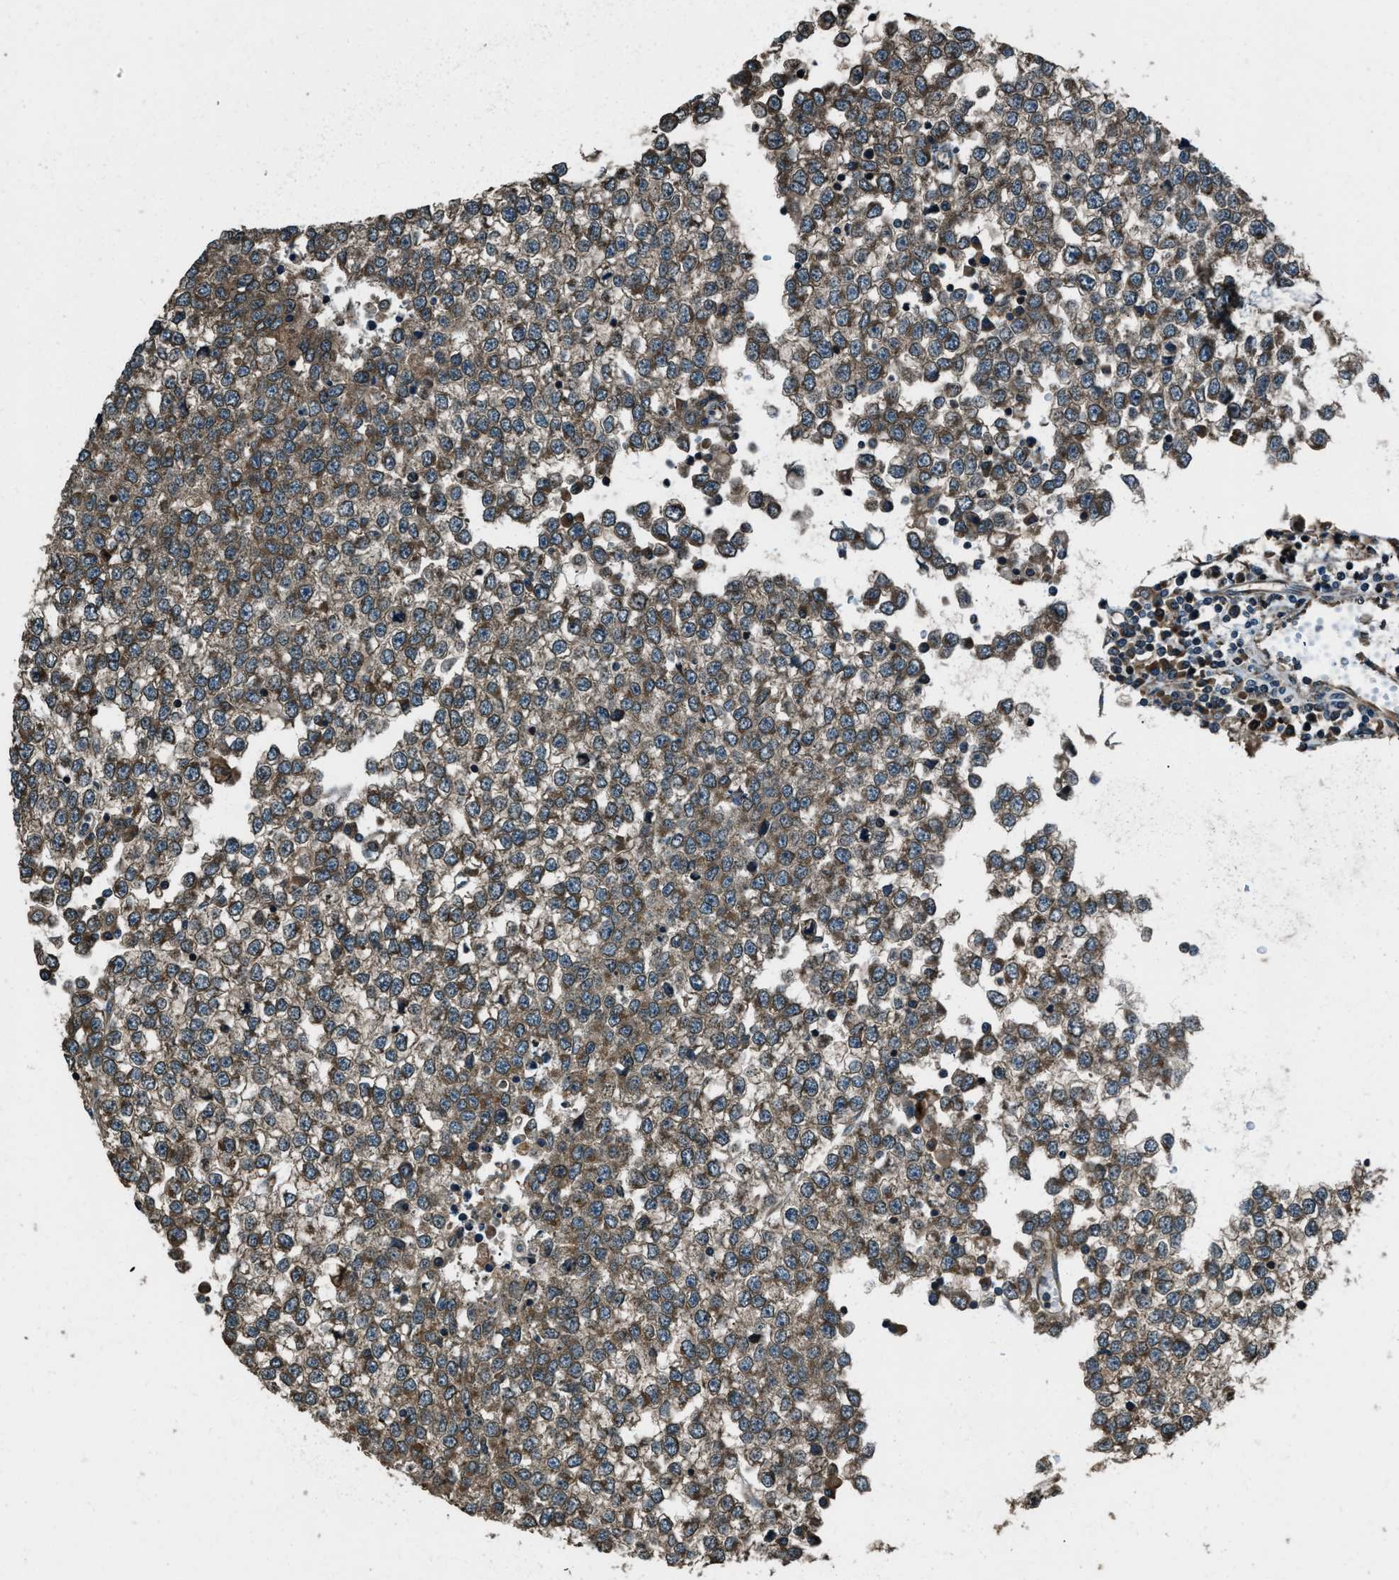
{"staining": {"intensity": "moderate", "quantity": ">75%", "location": "cytoplasmic/membranous"}, "tissue": "testis cancer", "cell_type": "Tumor cells", "image_type": "cancer", "snomed": [{"axis": "morphology", "description": "Seminoma, NOS"}, {"axis": "topography", "description": "Testis"}], "caption": "An image of testis cancer stained for a protein exhibits moderate cytoplasmic/membranous brown staining in tumor cells.", "gene": "TRIM4", "patient": {"sex": "male", "age": 65}}